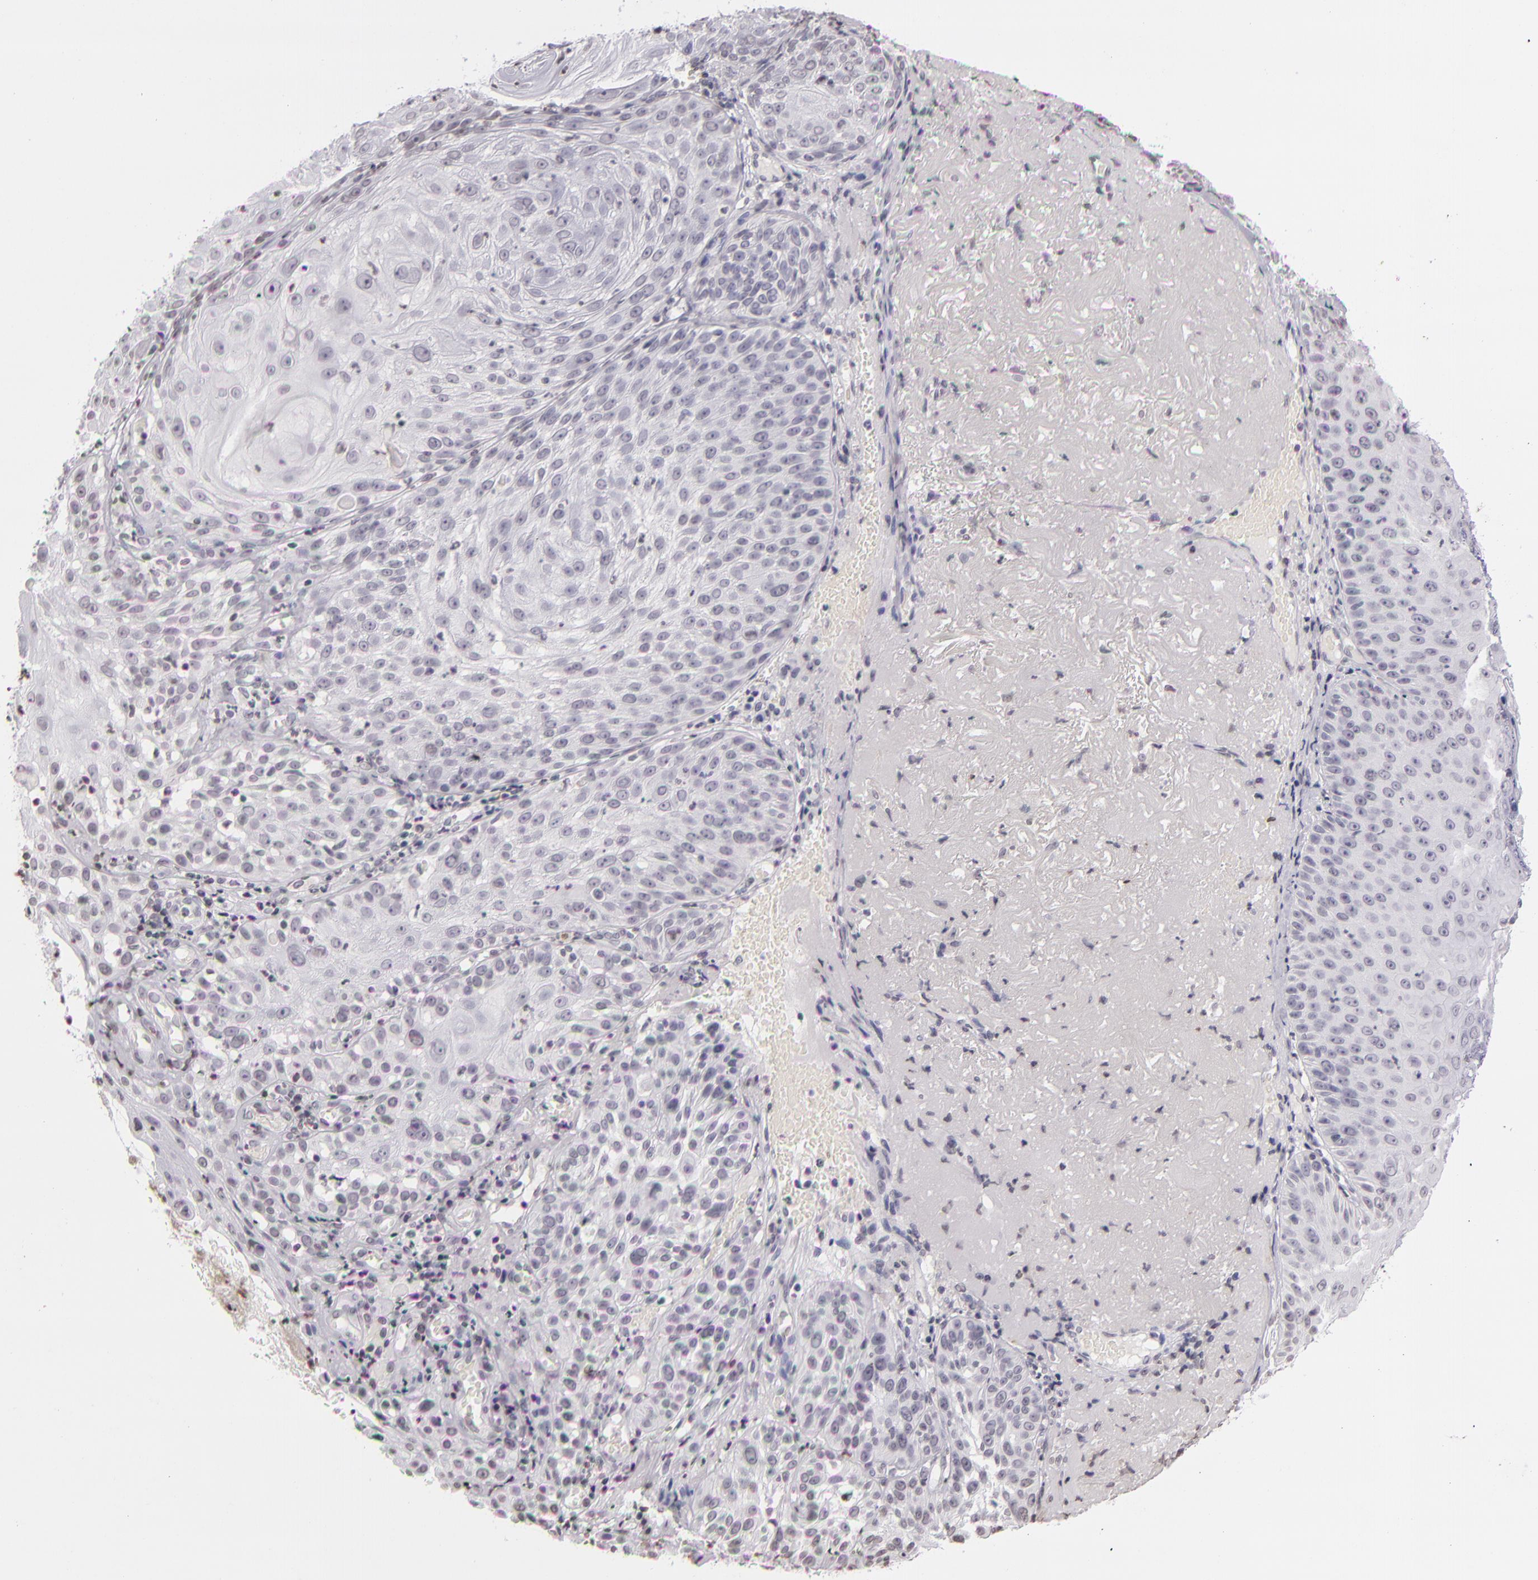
{"staining": {"intensity": "weak", "quantity": "<25%", "location": "cytoplasmic/membranous"}, "tissue": "skin cancer", "cell_type": "Tumor cells", "image_type": "cancer", "snomed": [{"axis": "morphology", "description": "Squamous cell carcinoma, NOS"}, {"axis": "topography", "description": "Skin"}], "caption": "This histopathology image is of squamous cell carcinoma (skin) stained with immunohistochemistry to label a protein in brown with the nuclei are counter-stained blue. There is no positivity in tumor cells. The staining is performed using DAB brown chromogen with nuclei counter-stained in using hematoxylin.", "gene": "CD40", "patient": {"sex": "female", "age": 89}}